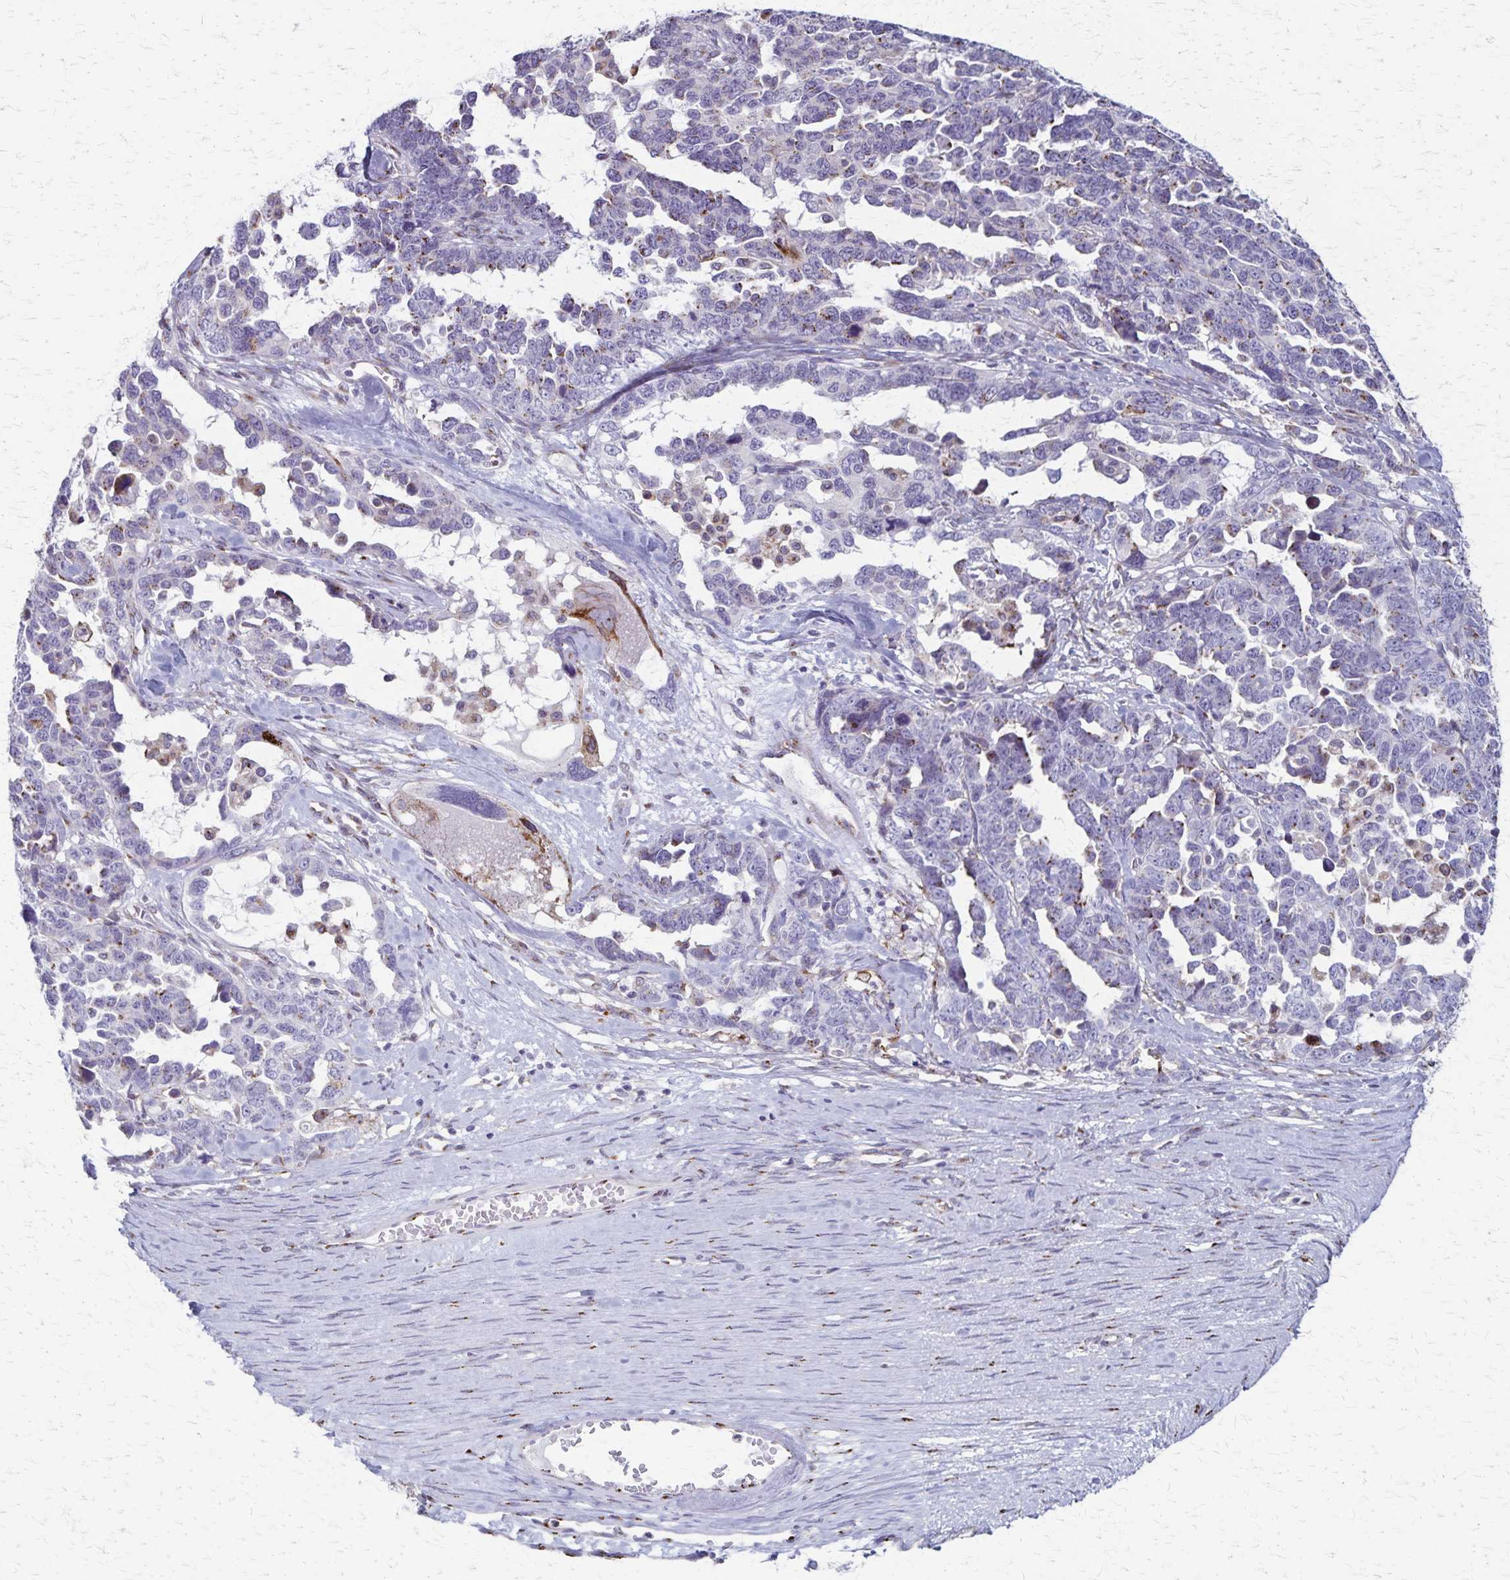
{"staining": {"intensity": "negative", "quantity": "none", "location": "none"}, "tissue": "ovarian cancer", "cell_type": "Tumor cells", "image_type": "cancer", "snomed": [{"axis": "morphology", "description": "Cystadenocarcinoma, serous, NOS"}, {"axis": "topography", "description": "Ovary"}], "caption": "Immunohistochemical staining of serous cystadenocarcinoma (ovarian) demonstrates no significant staining in tumor cells.", "gene": "MCFD2", "patient": {"sex": "female", "age": 69}}